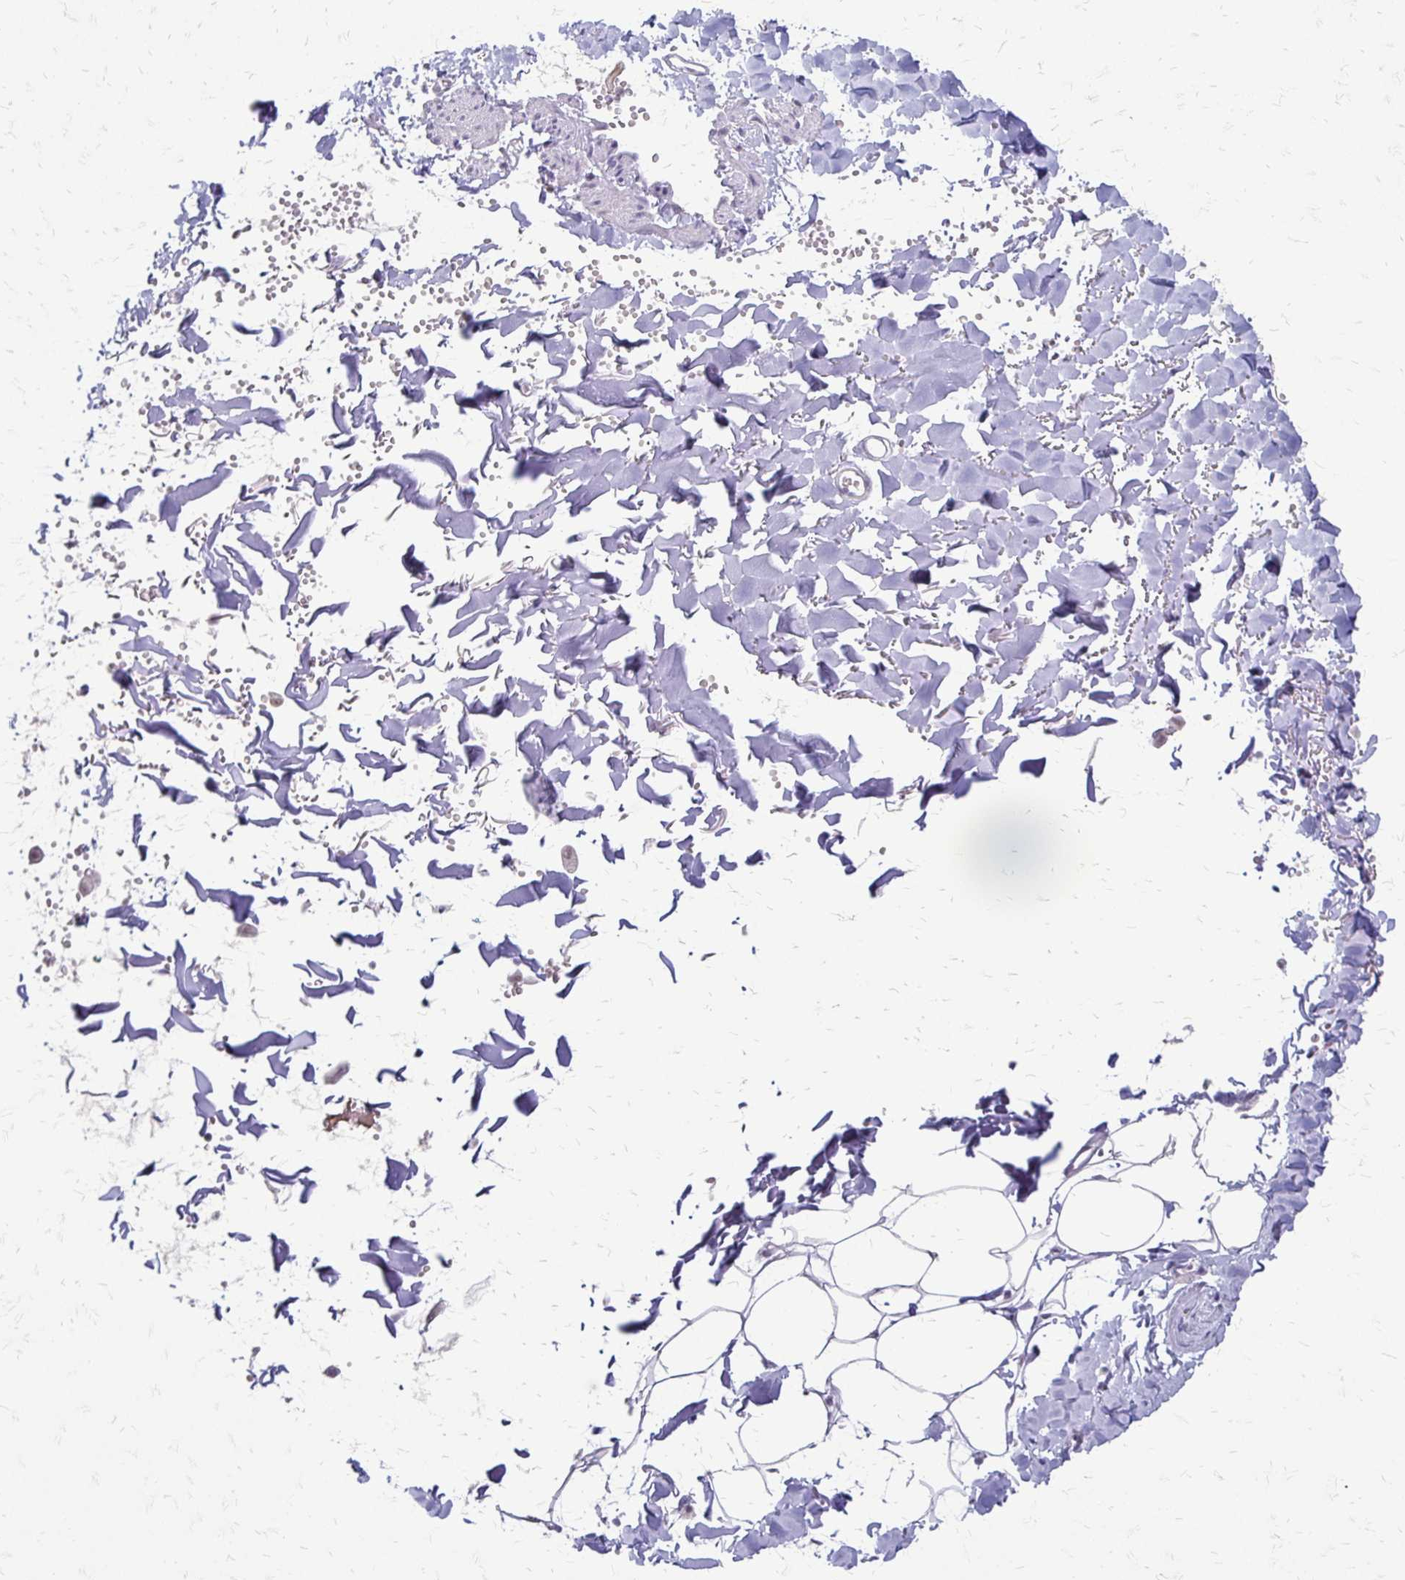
{"staining": {"intensity": "negative", "quantity": "none", "location": "none"}, "tissue": "adipose tissue", "cell_type": "Adipocytes", "image_type": "normal", "snomed": [{"axis": "morphology", "description": "Normal tissue, NOS"}, {"axis": "topography", "description": "Cartilage tissue"}, {"axis": "topography", "description": "Bronchus"}, {"axis": "topography", "description": "Peripheral nerve tissue"}], "caption": "Adipose tissue stained for a protein using immunohistochemistry (IHC) demonstrates no staining adipocytes.", "gene": "EED", "patient": {"sex": "female", "age": 59}}